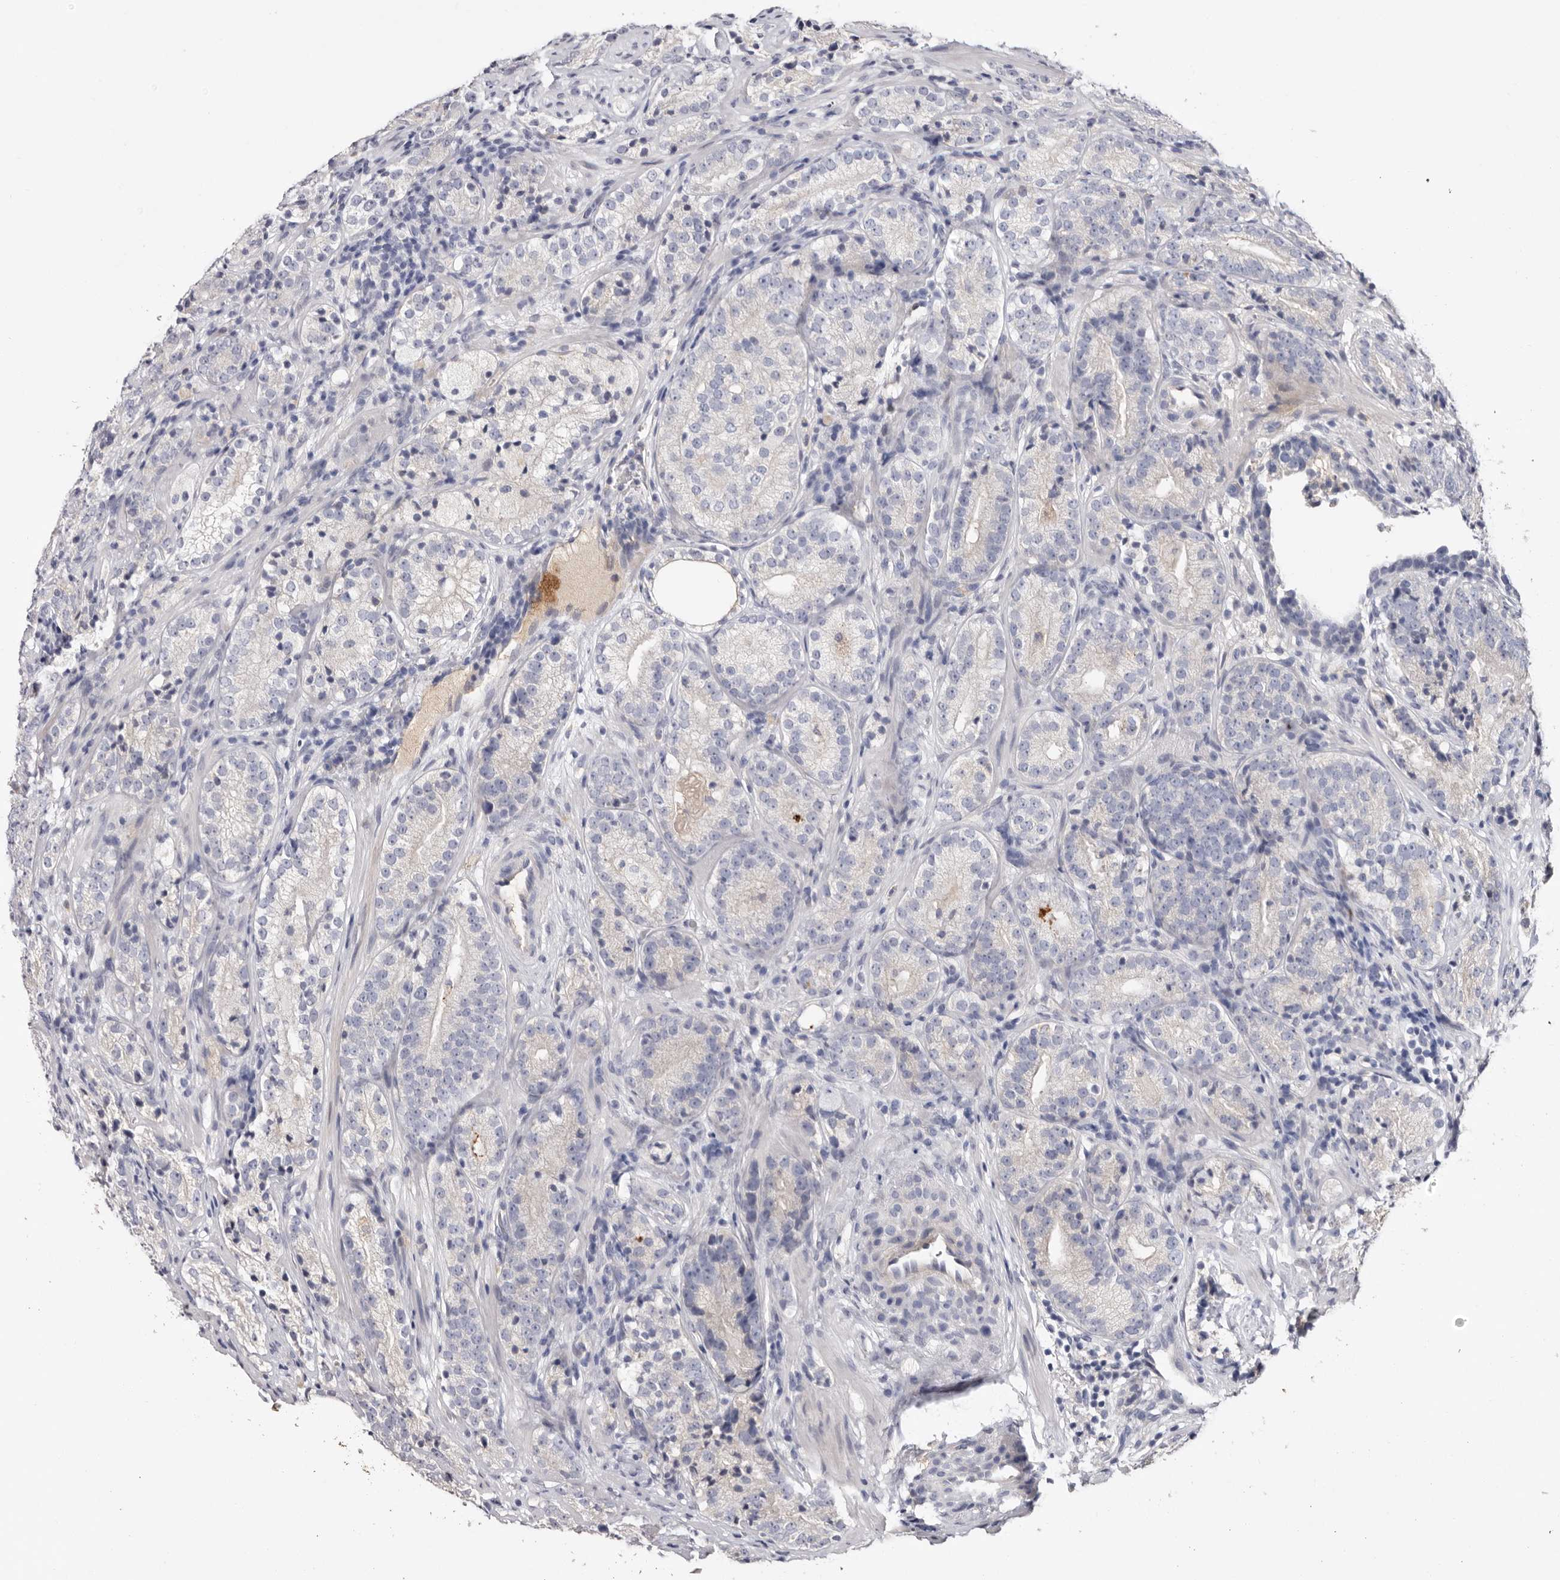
{"staining": {"intensity": "negative", "quantity": "none", "location": "none"}, "tissue": "prostate cancer", "cell_type": "Tumor cells", "image_type": "cancer", "snomed": [{"axis": "morphology", "description": "Adenocarcinoma, High grade"}, {"axis": "topography", "description": "Prostate"}], "caption": "This is an IHC photomicrograph of adenocarcinoma (high-grade) (prostate). There is no staining in tumor cells.", "gene": "LMLN", "patient": {"sex": "male", "age": 56}}